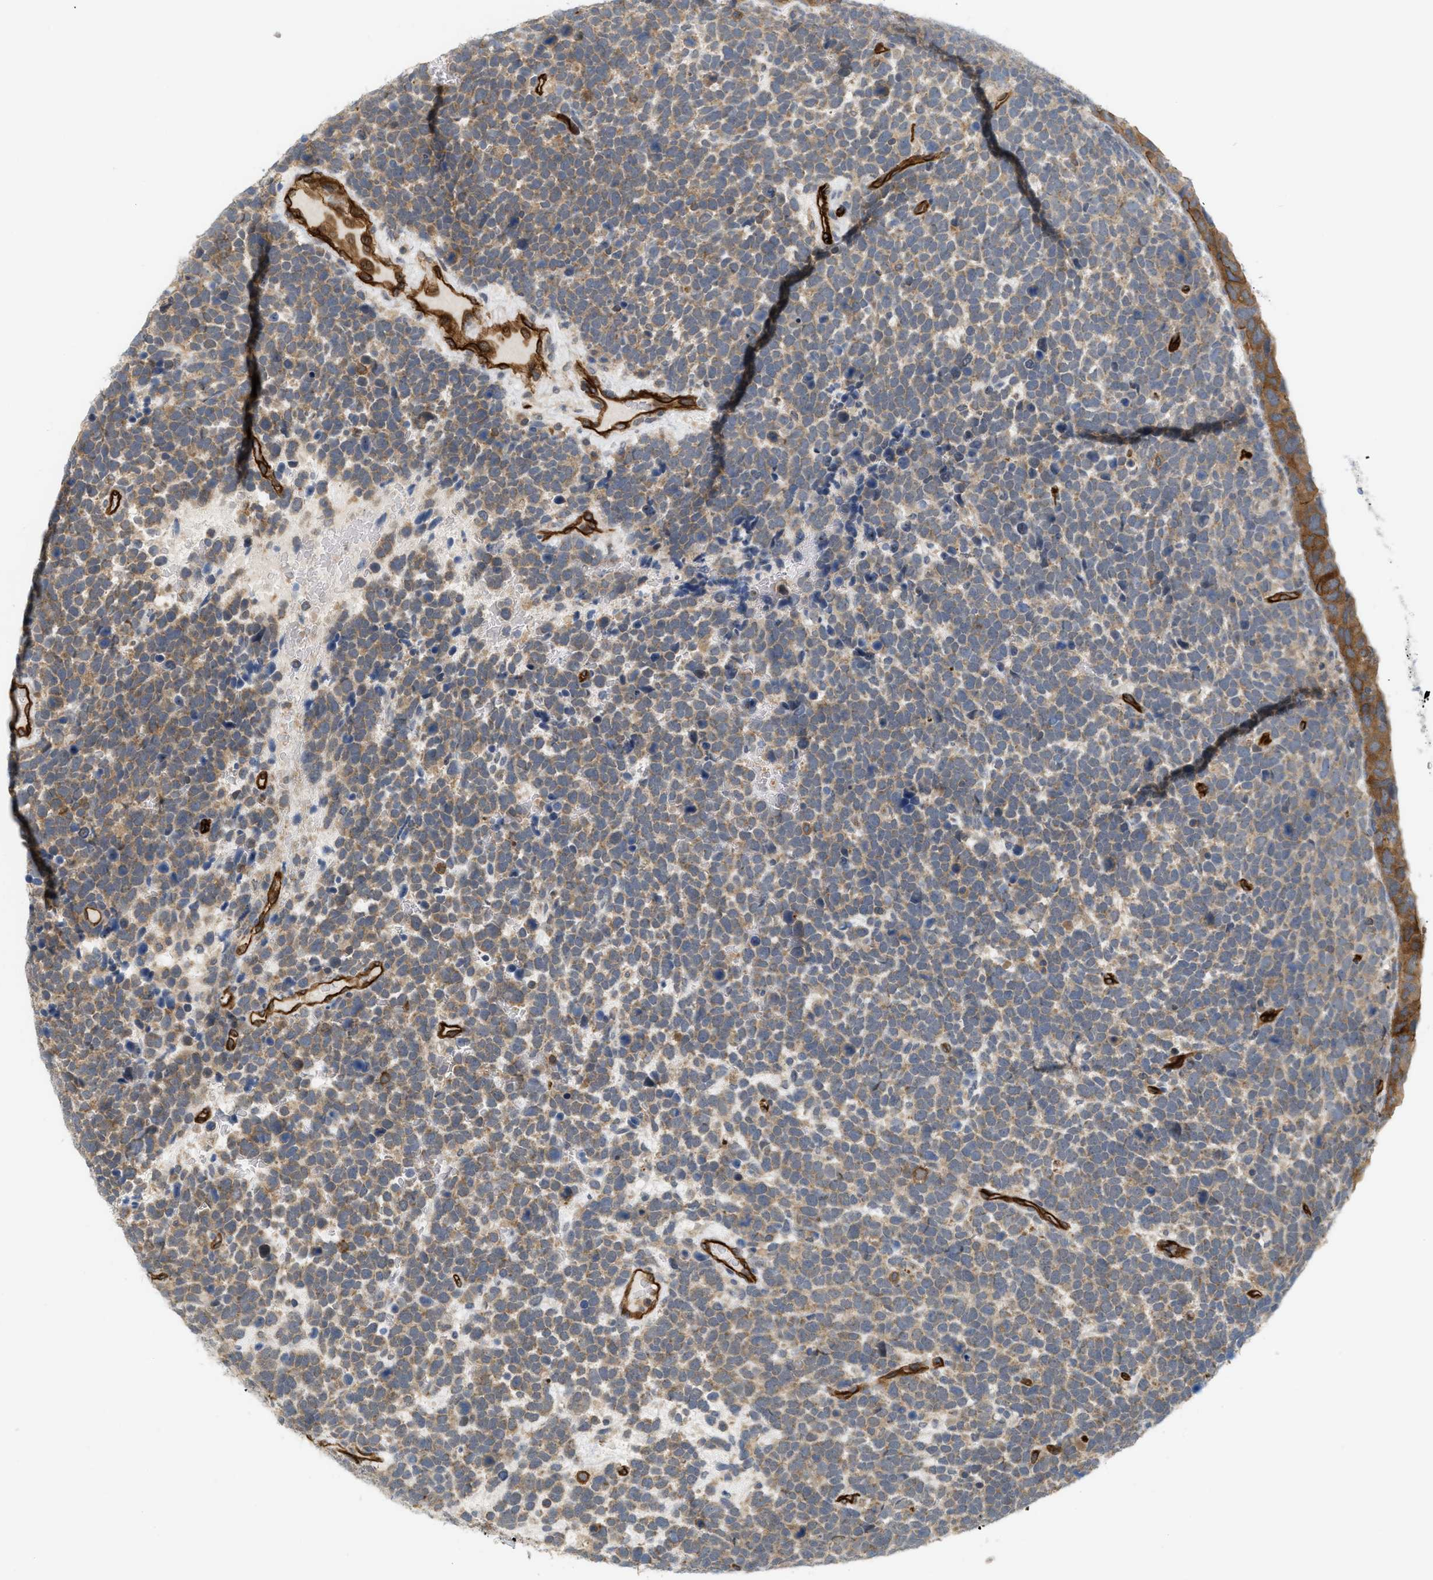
{"staining": {"intensity": "moderate", "quantity": ">75%", "location": "cytoplasmic/membranous"}, "tissue": "urothelial cancer", "cell_type": "Tumor cells", "image_type": "cancer", "snomed": [{"axis": "morphology", "description": "Urothelial carcinoma, High grade"}, {"axis": "topography", "description": "Urinary bladder"}], "caption": "Tumor cells demonstrate moderate cytoplasmic/membranous staining in about >75% of cells in urothelial cancer. (DAB (3,3'-diaminobenzidine) = brown stain, brightfield microscopy at high magnification).", "gene": "PALMD", "patient": {"sex": "female", "age": 82}}